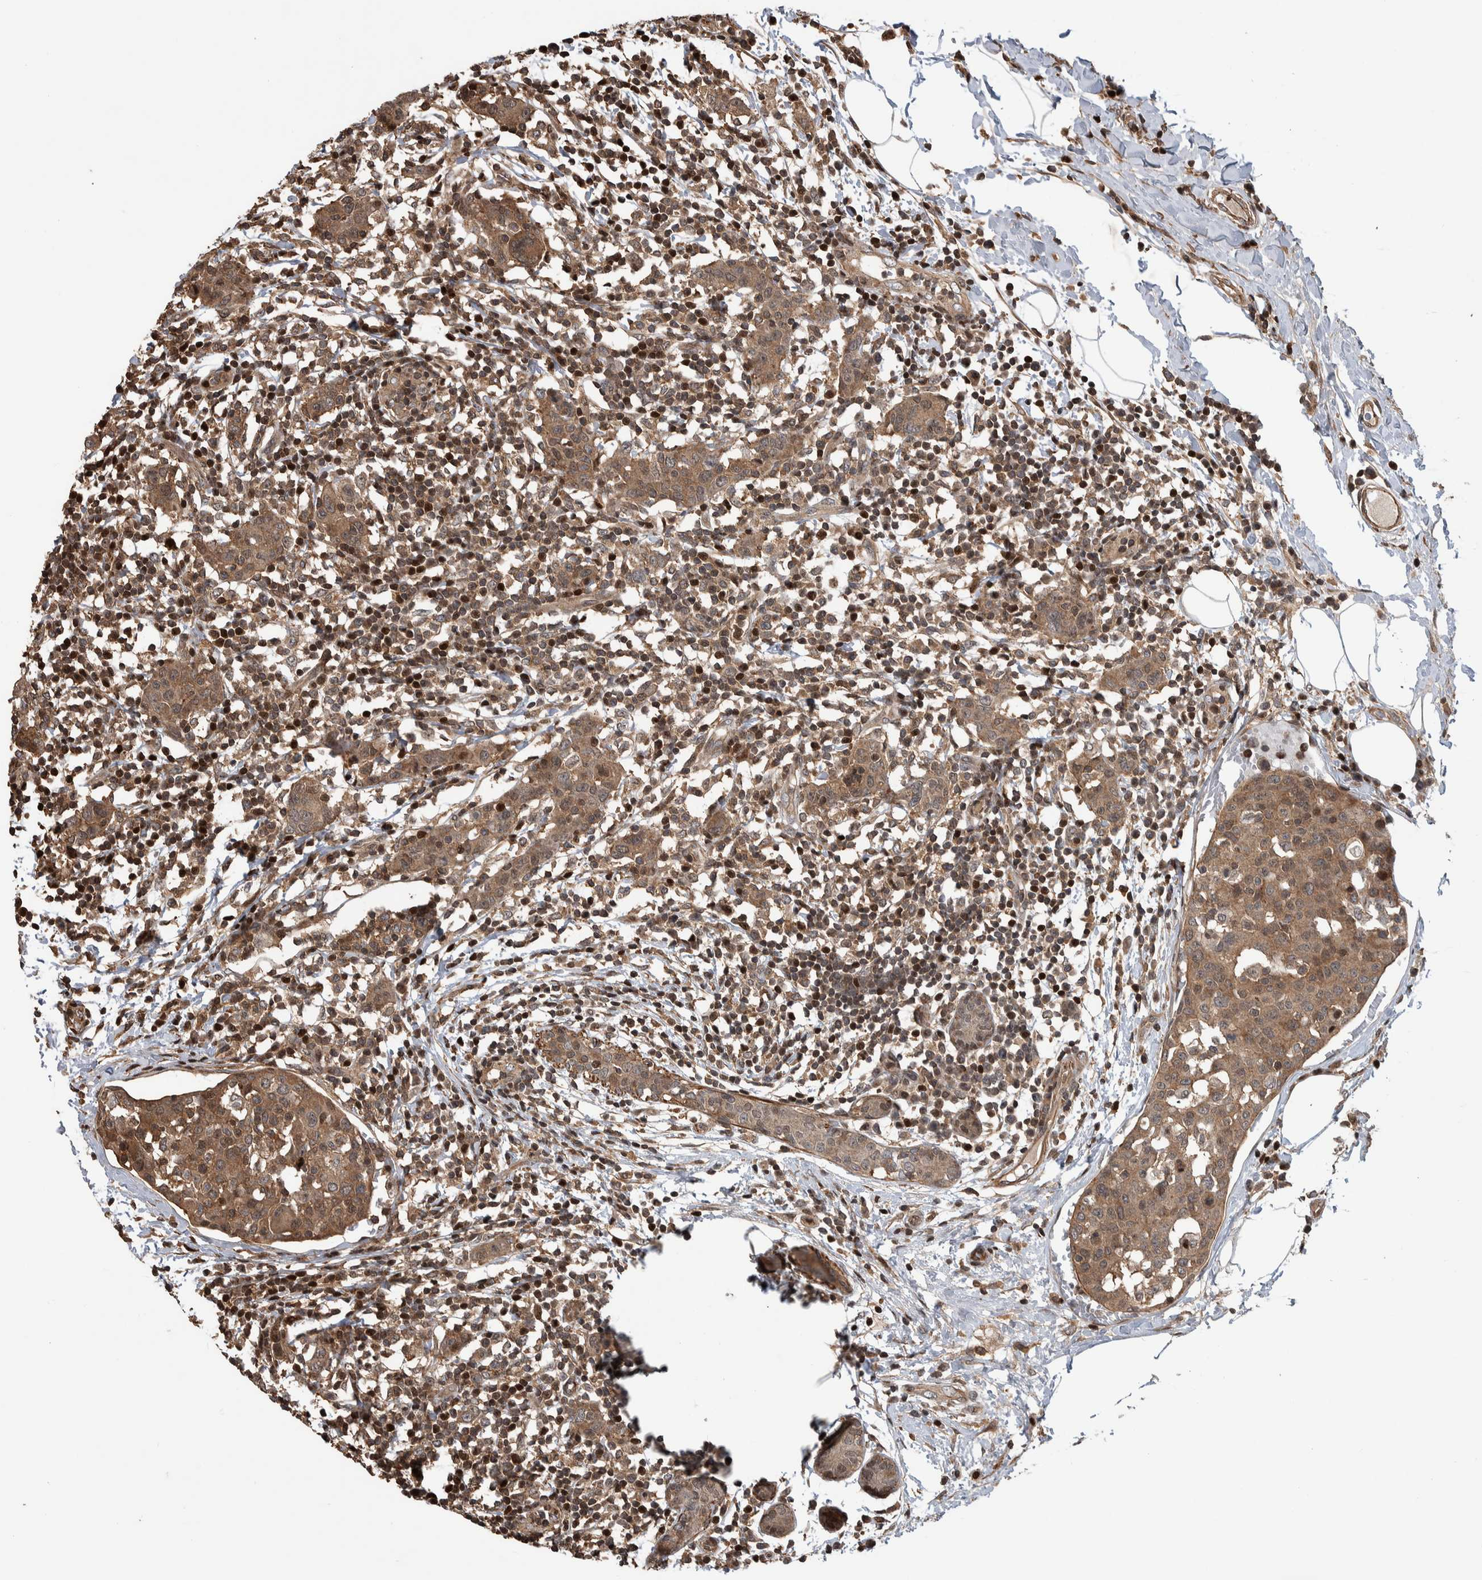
{"staining": {"intensity": "moderate", "quantity": ">75%", "location": "cytoplasmic/membranous"}, "tissue": "breast cancer", "cell_type": "Tumor cells", "image_type": "cancer", "snomed": [{"axis": "morphology", "description": "Normal tissue, NOS"}, {"axis": "morphology", "description": "Duct carcinoma"}, {"axis": "topography", "description": "Breast"}], "caption": "Immunohistochemistry histopathology image of human infiltrating ductal carcinoma (breast) stained for a protein (brown), which exhibits medium levels of moderate cytoplasmic/membranous staining in approximately >75% of tumor cells.", "gene": "ARFGEF1", "patient": {"sex": "female", "age": 37}}